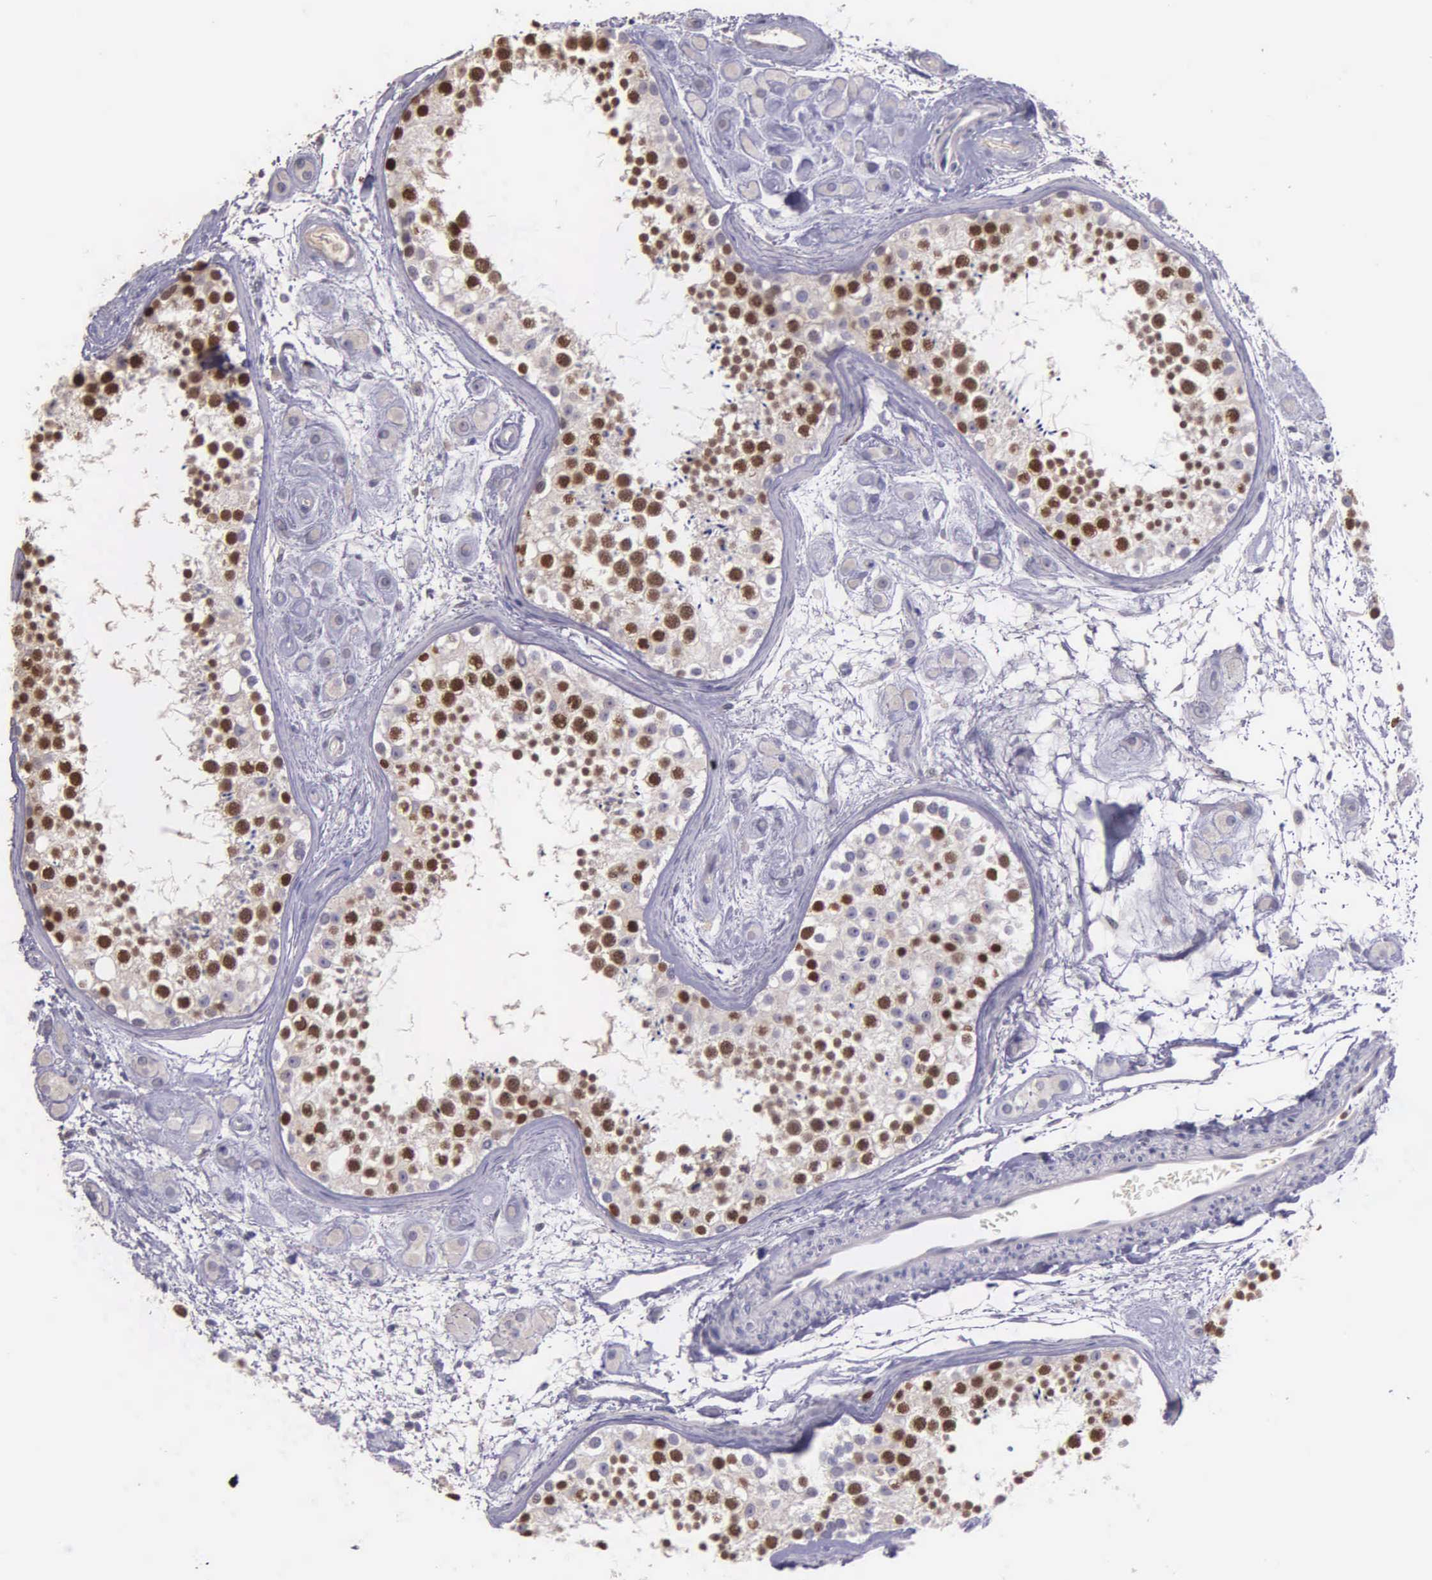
{"staining": {"intensity": "strong", "quantity": "<25%", "location": "nuclear"}, "tissue": "testis", "cell_type": "Cells in seminiferous ducts", "image_type": "normal", "snomed": [{"axis": "morphology", "description": "Normal tissue, NOS"}, {"axis": "topography", "description": "Testis"}], "caption": "A brown stain shows strong nuclear expression of a protein in cells in seminiferous ducts of normal testis.", "gene": "MCM5", "patient": {"sex": "male", "age": 38}}